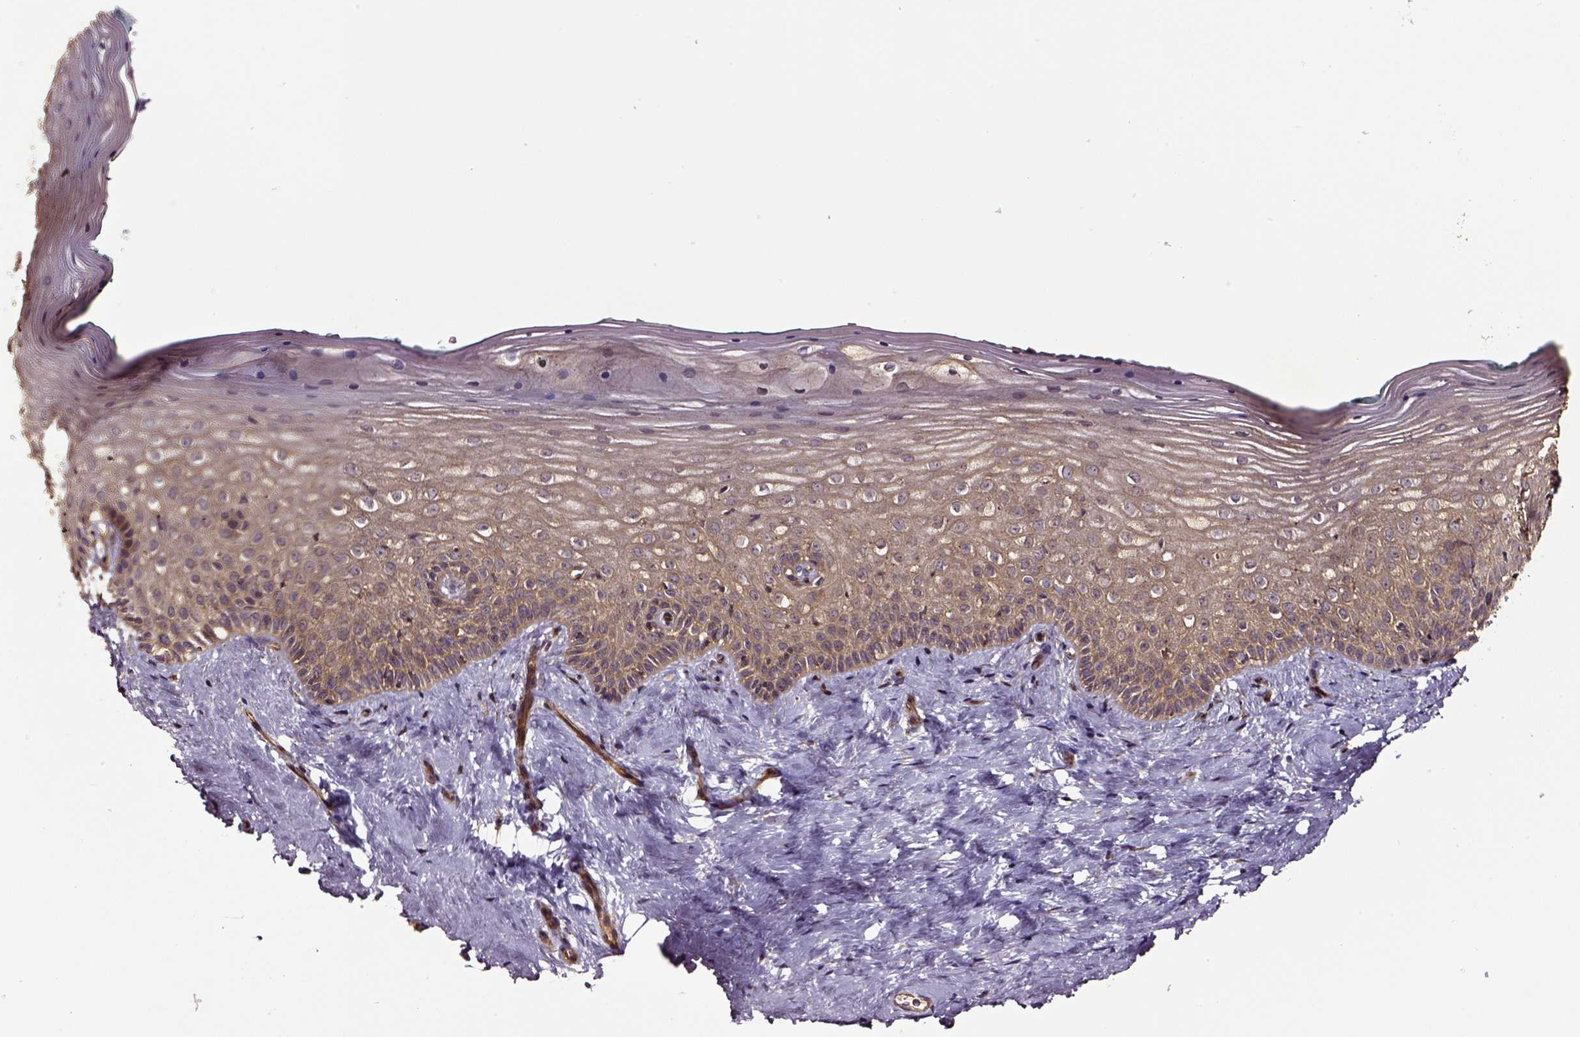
{"staining": {"intensity": "moderate", "quantity": ">75%", "location": "cytoplasmic/membranous"}, "tissue": "vagina", "cell_type": "Squamous epithelial cells", "image_type": "normal", "snomed": [{"axis": "morphology", "description": "Normal tissue, NOS"}, {"axis": "topography", "description": "Vagina"}], "caption": "Protein staining of unremarkable vagina reveals moderate cytoplasmic/membranous positivity in approximately >75% of squamous epithelial cells.", "gene": "RASSF5", "patient": {"sex": "female", "age": 45}}